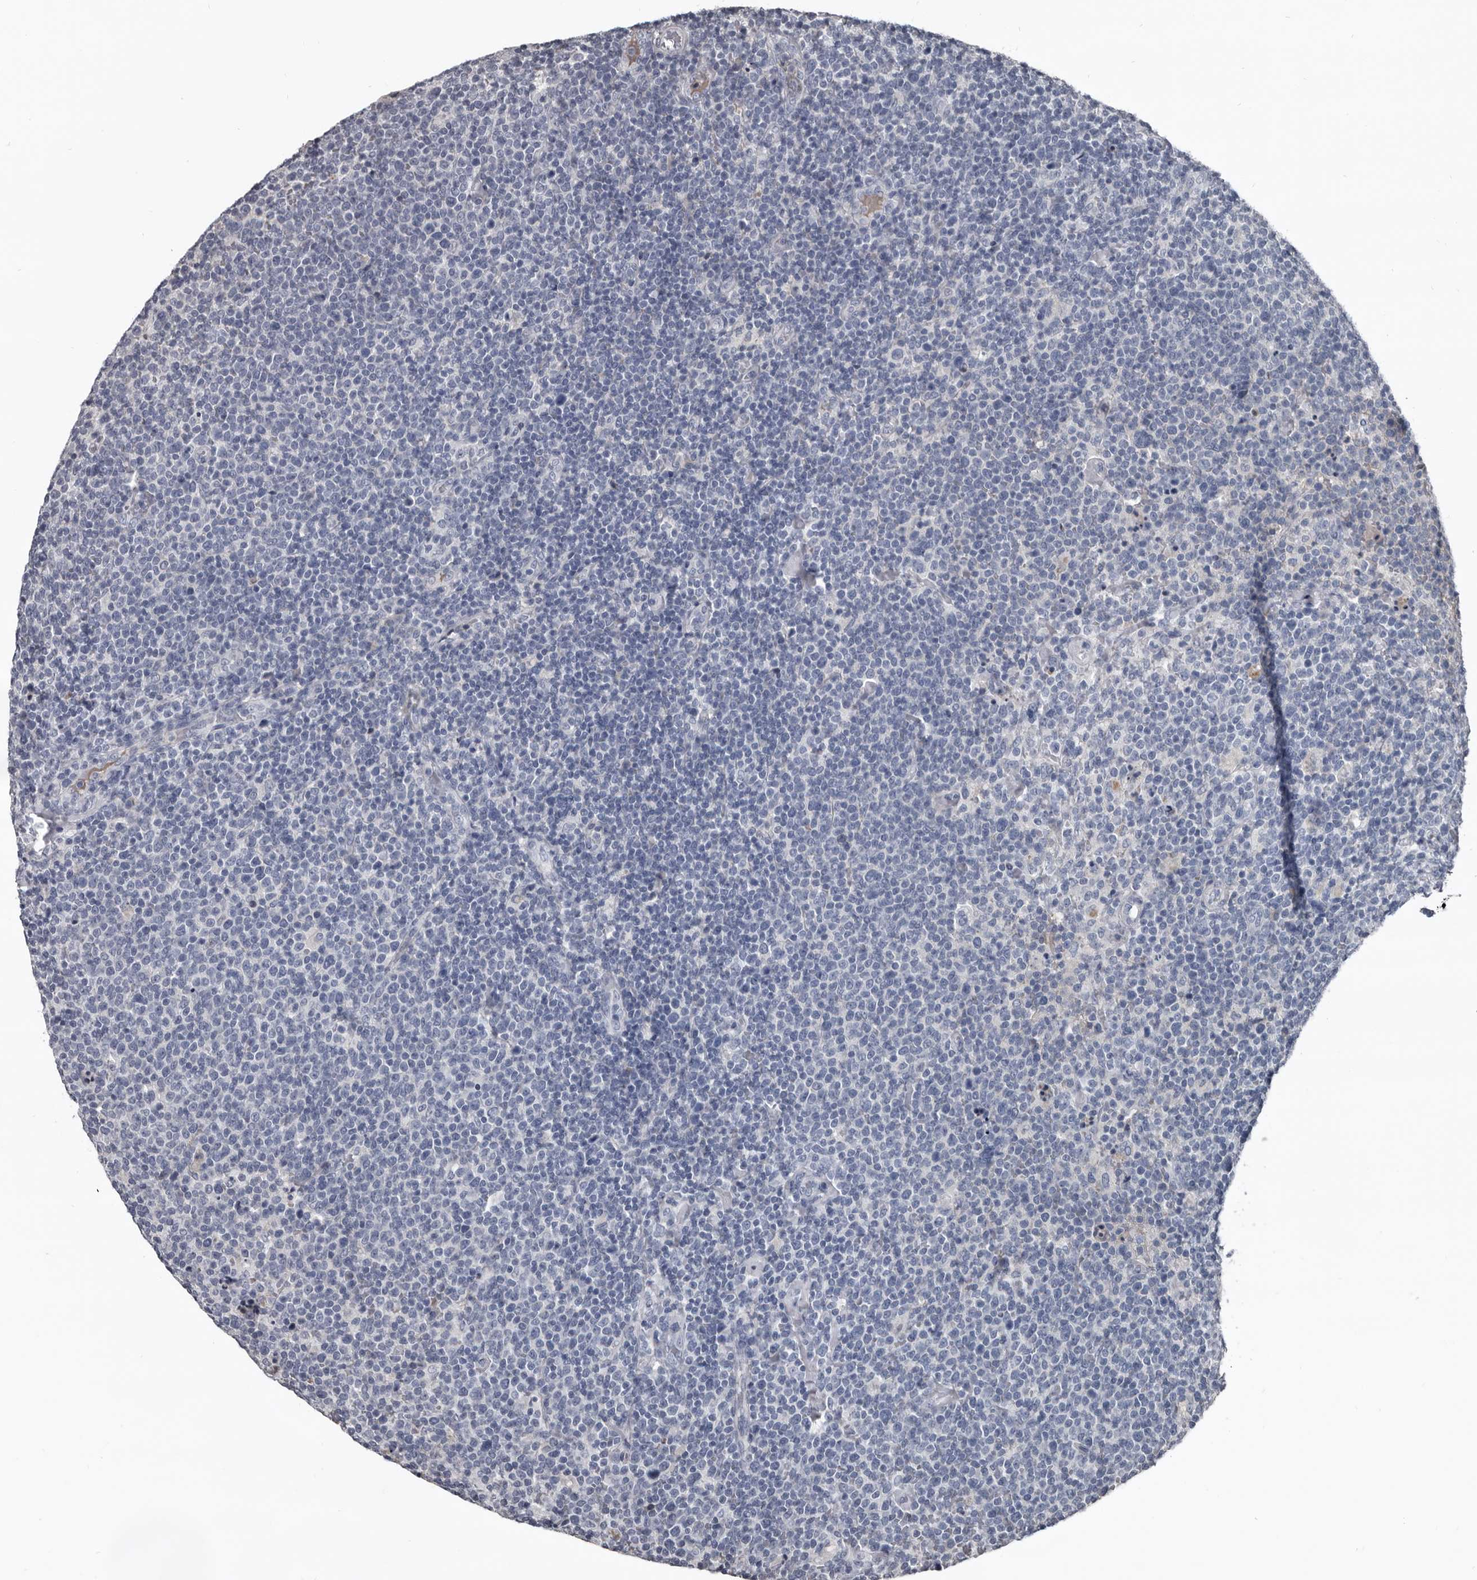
{"staining": {"intensity": "negative", "quantity": "none", "location": "none"}, "tissue": "lymphoma", "cell_type": "Tumor cells", "image_type": "cancer", "snomed": [{"axis": "morphology", "description": "Malignant lymphoma, non-Hodgkin's type, High grade"}, {"axis": "topography", "description": "Lymph node"}], "caption": "IHC histopathology image of neoplastic tissue: human malignant lymphoma, non-Hodgkin's type (high-grade) stained with DAB (3,3'-diaminobenzidine) reveals no significant protein expression in tumor cells. The staining was performed using DAB to visualize the protein expression in brown, while the nuclei were stained in blue with hematoxylin (Magnification: 20x).", "gene": "GREB1", "patient": {"sex": "male", "age": 61}}